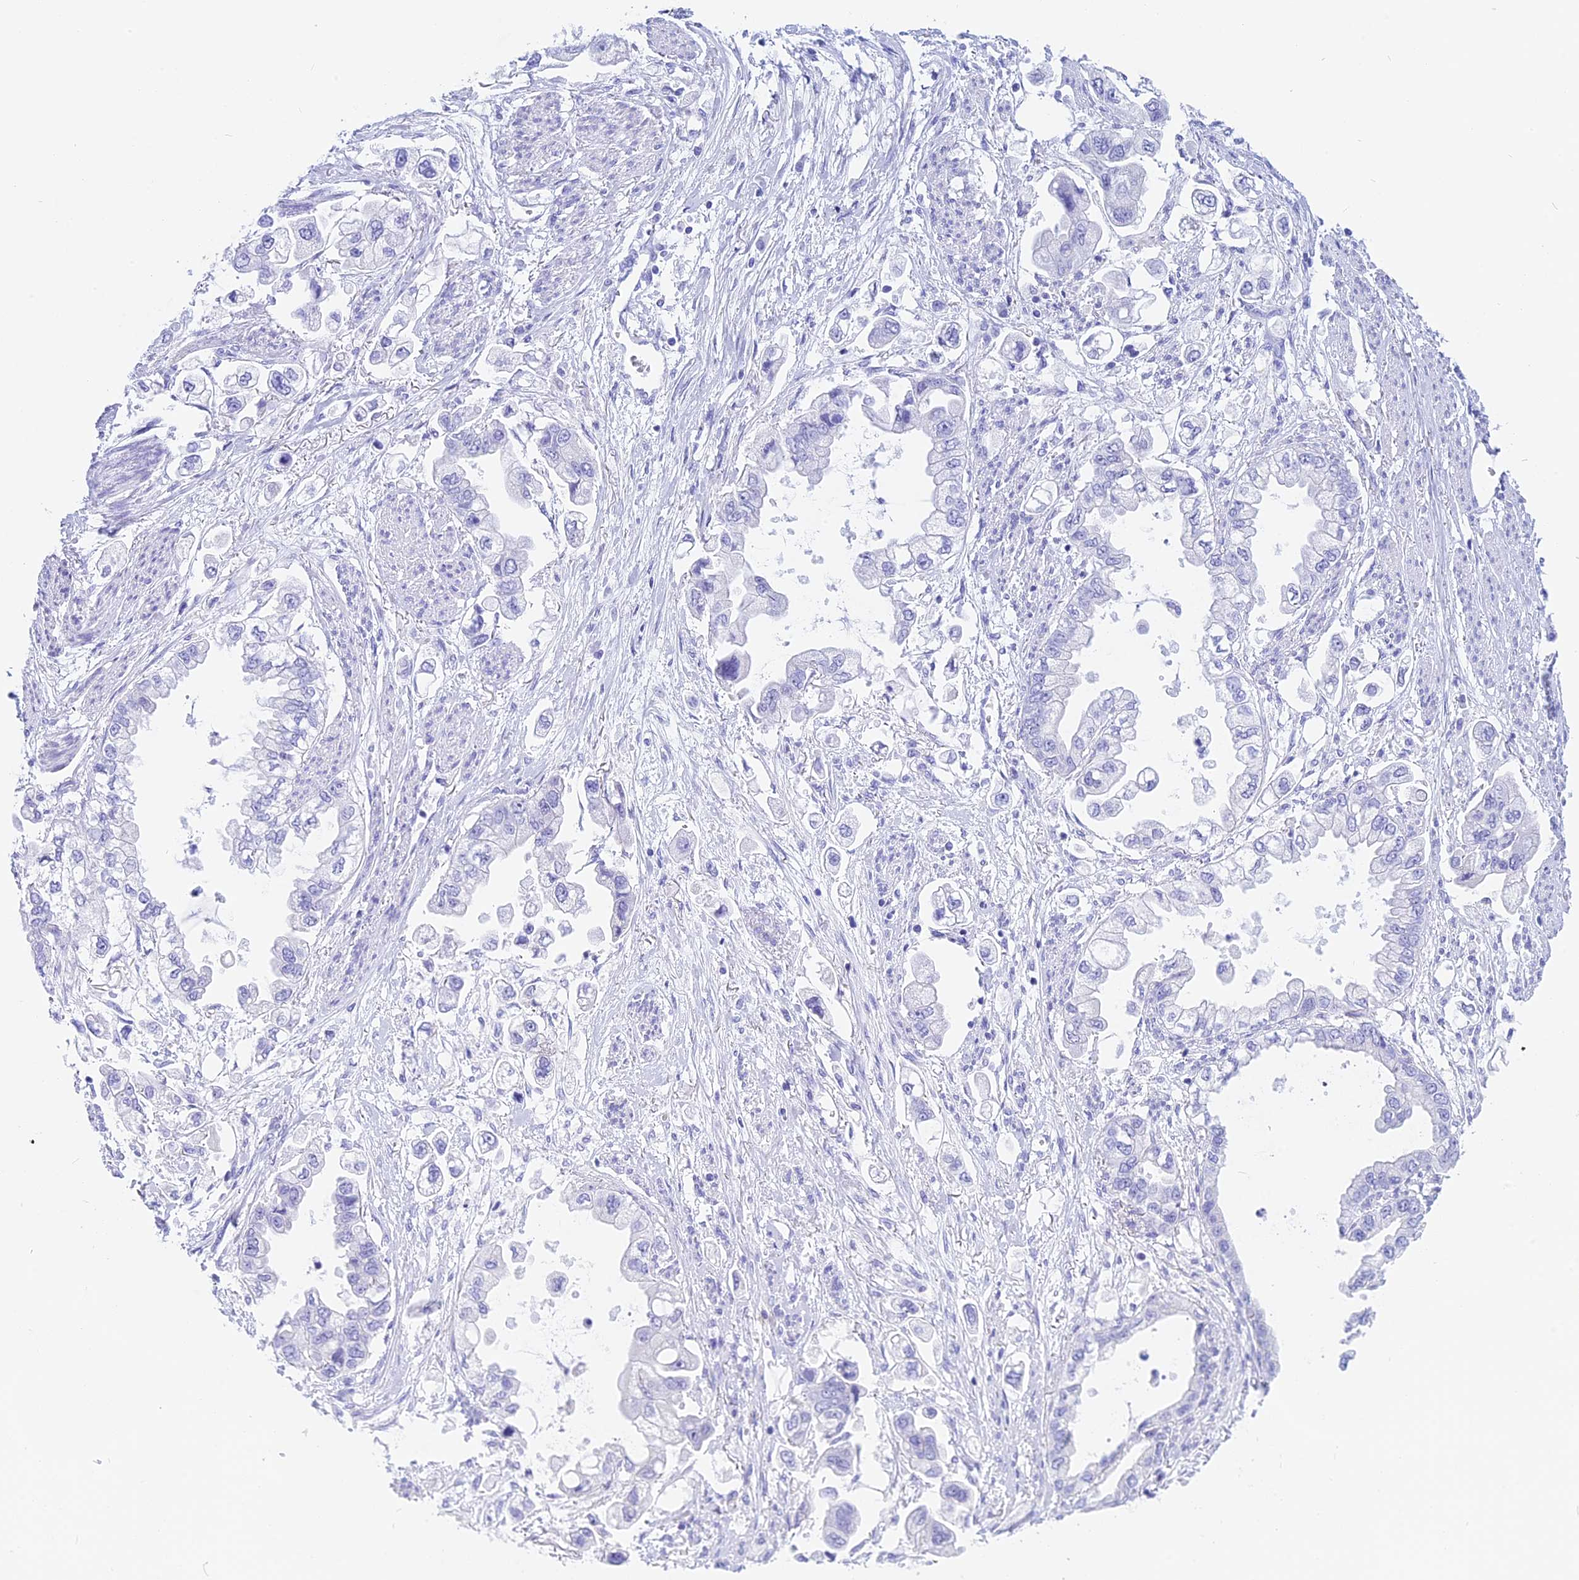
{"staining": {"intensity": "negative", "quantity": "none", "location": "none"}, "tissue": "stomach cancer", "cell_type": "Tumor cells", "image_type": "cancer", "snomed": [{"axis": "morphology", "description": "Adenocarcinoma, NOS"}, {"axis": "topography", "description": "Stomach"}], "caption": "Immunohistochemistry (IHC) micrograph of stomach adenocarcinoma stained for a protein (brown), which displays no positivity in tumor cells.", "gene": "ISCA1", "patient": {"sex": "male", "age": 62}}